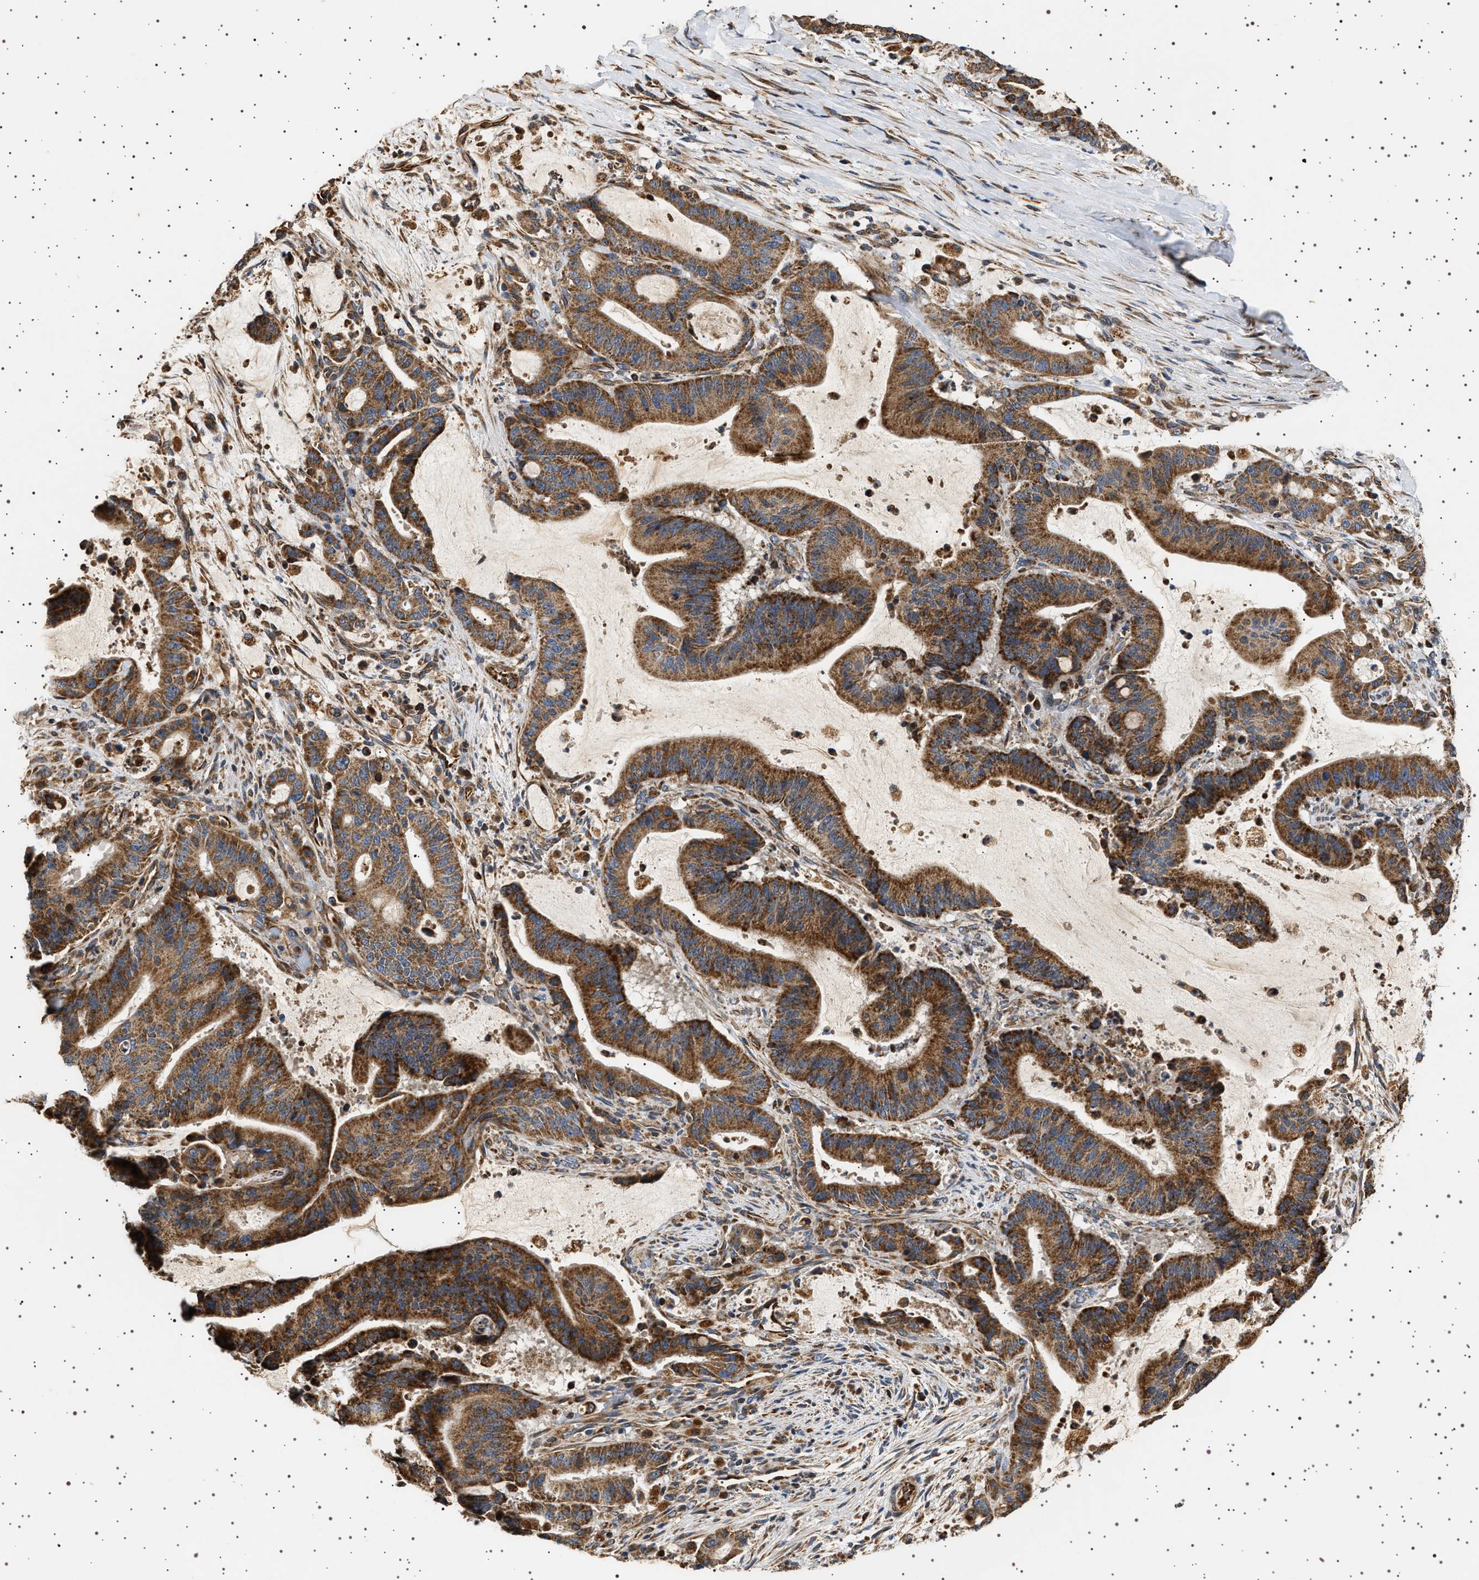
{"staining": {"intensity": "moderate", "quantity": ">75%", "location": "cytoplasmic/membranous"}, "tissue": "liver cancer", "cell_type": "Tumor cells", "image_type": "cancer", "snomed": [{"axis": "morphology", "description": "Normal tissue, NOS"}, {"axis": "morphology", "description": "Cholangiocarcinoma"}, {"axis": "topography", "description": "Liver"}, {"axis": "topography", "description": "Peripheral nerve tissue"}], "caption": "A brown stain labels moderate cytoplasmic/membranous positivity of a protein in liver cholangiocarcinoma tumor cells.", "gene": "TRUB2", "patient": {"sex": "female", "age": 73}}